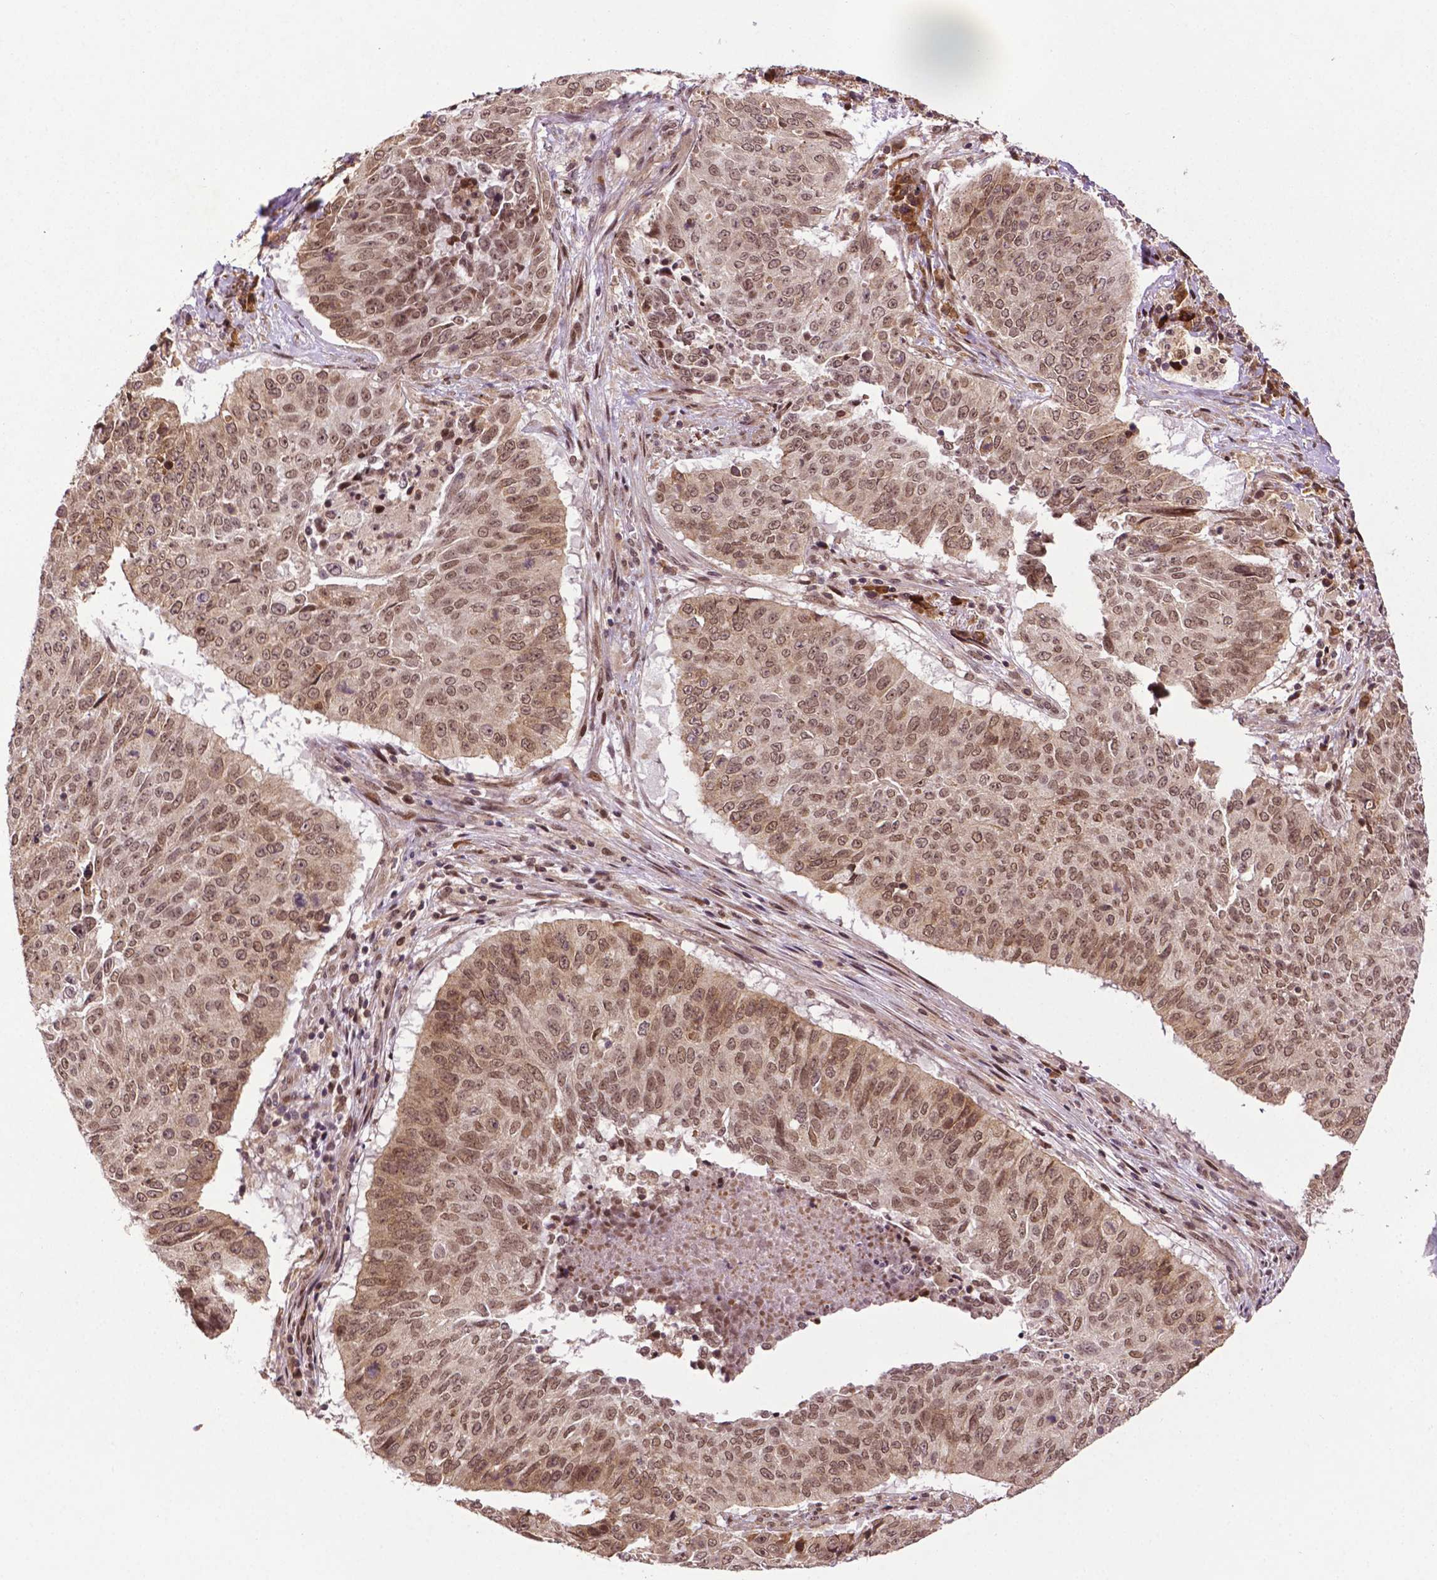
{"staining": {"intensity": "moderate", "quantity": ">75%", "location": "nuclear"}, "tissue": "lung cancer", "cell_type": "Tumor cells", "image_type": "cancer", "snomed": [{"axis": "morphology", "description": "Normal tissue, NOS"}, {"axis": "morphology", "description": "Squamous cell carcinoma, NOS"}, {"axis": "topography", "description": "Bronchus"}, {"axis": "topography", "description": "Lung"}], "caption": "A brown stain labels moderate nuclear expression of a protein in human squamous cell carcinoma (lung) tumor cells.", "gene": "TMX2", "patient": {"sex": "male", "age": 64}}